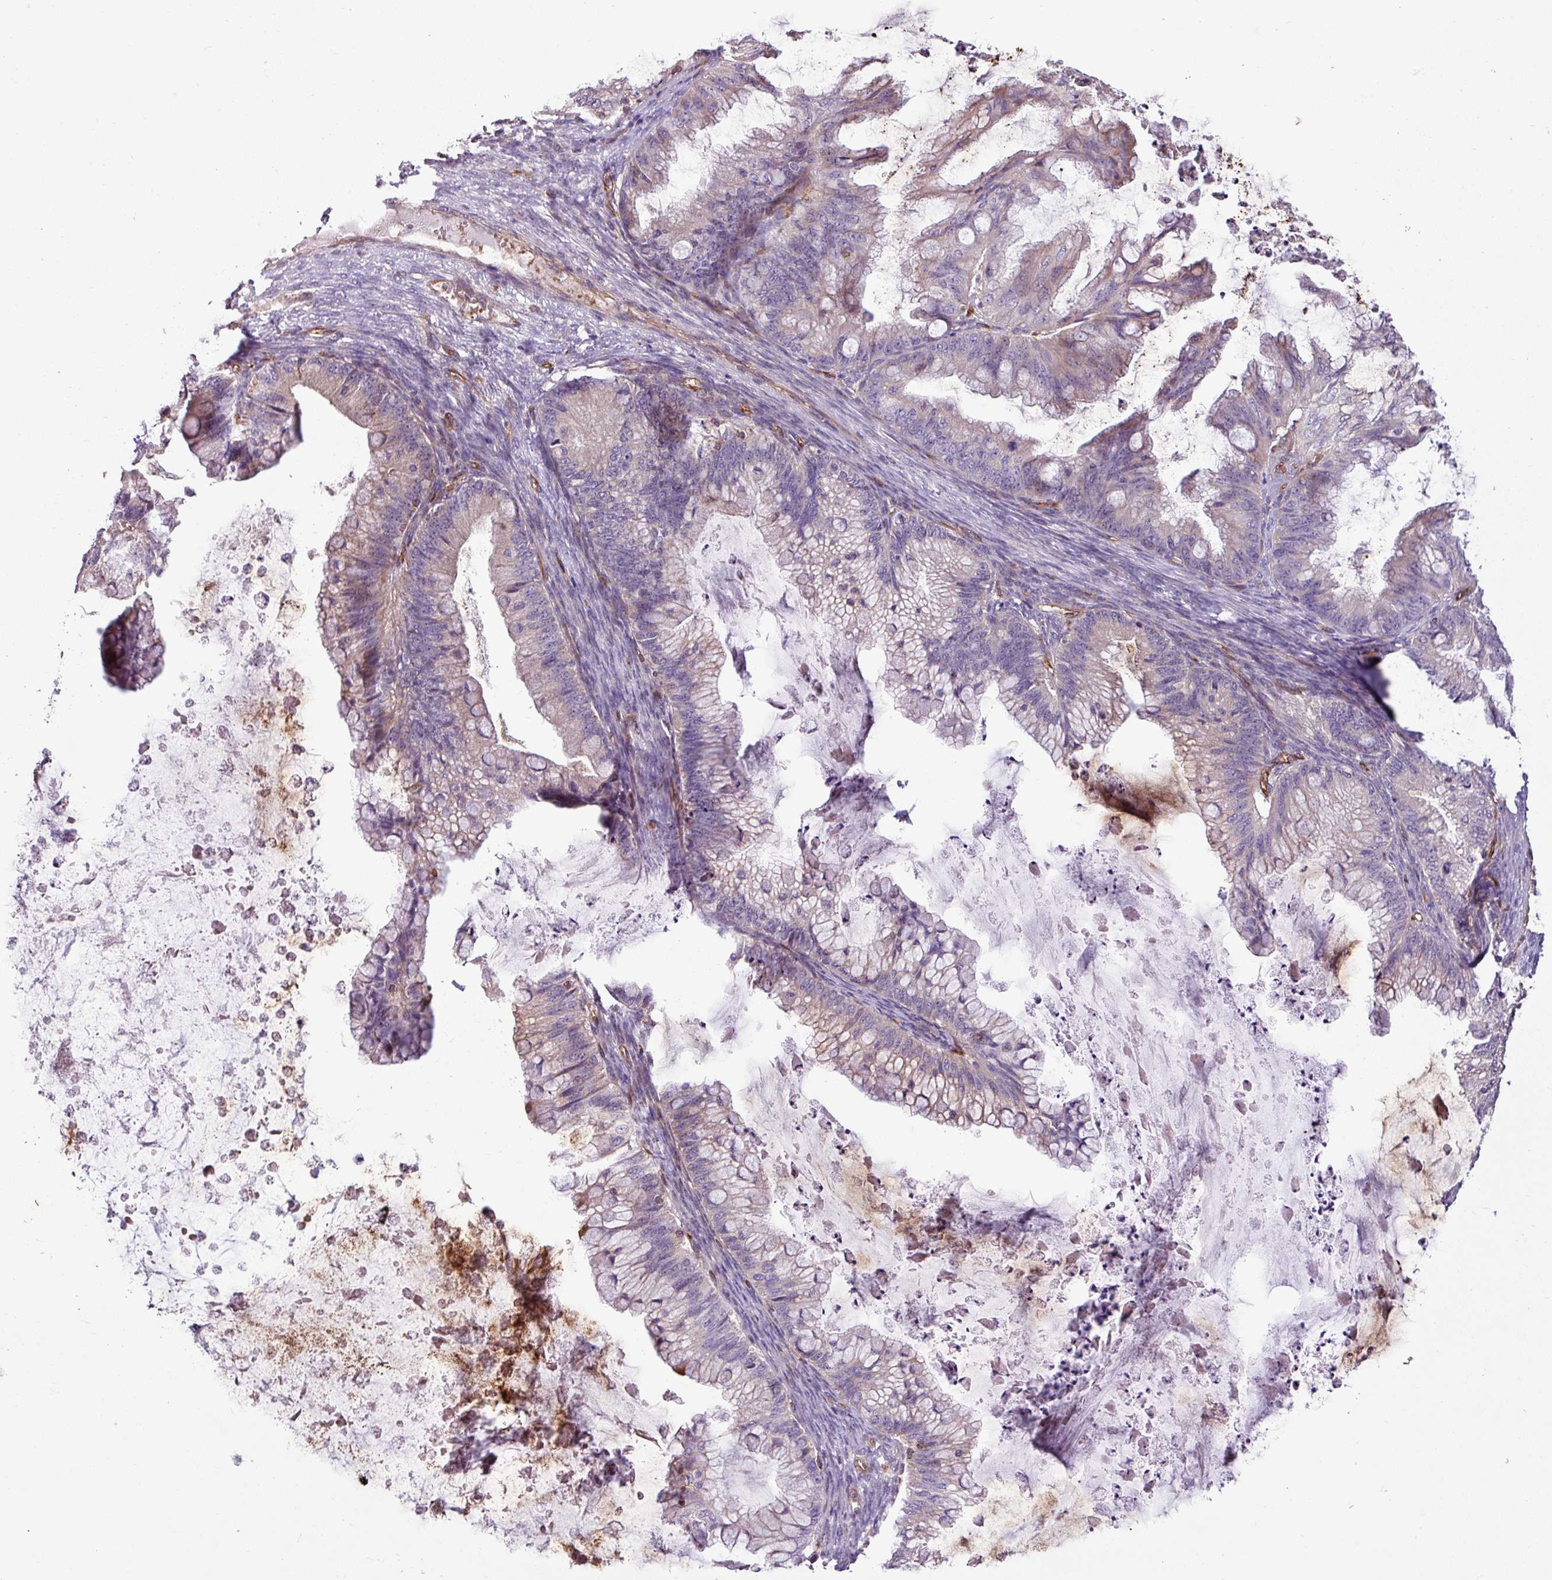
{"staining": {"intensity": "weak", "quantity": "25%-75%", "location": "cytoplasmic/membranous"}, "tissue": "ovarian cancer", "cell_type": "Tumor cells", "image_type": "cancer", "snomed": [{"axis": "morphology", "description": "Cystadenocarcinoma, mucinous, NOS"}, {"axis": "topography", "description": "Ovary"}], "caption": "This is a micrograph of IHC staining of ovarian cancer (mucinous cystadenocarcinoma), which shows weak expression in the cytoplasmic/membranous of tumor cells.", "gene": "ZNF106", "patient": {"sex": "female", "age": 35}}